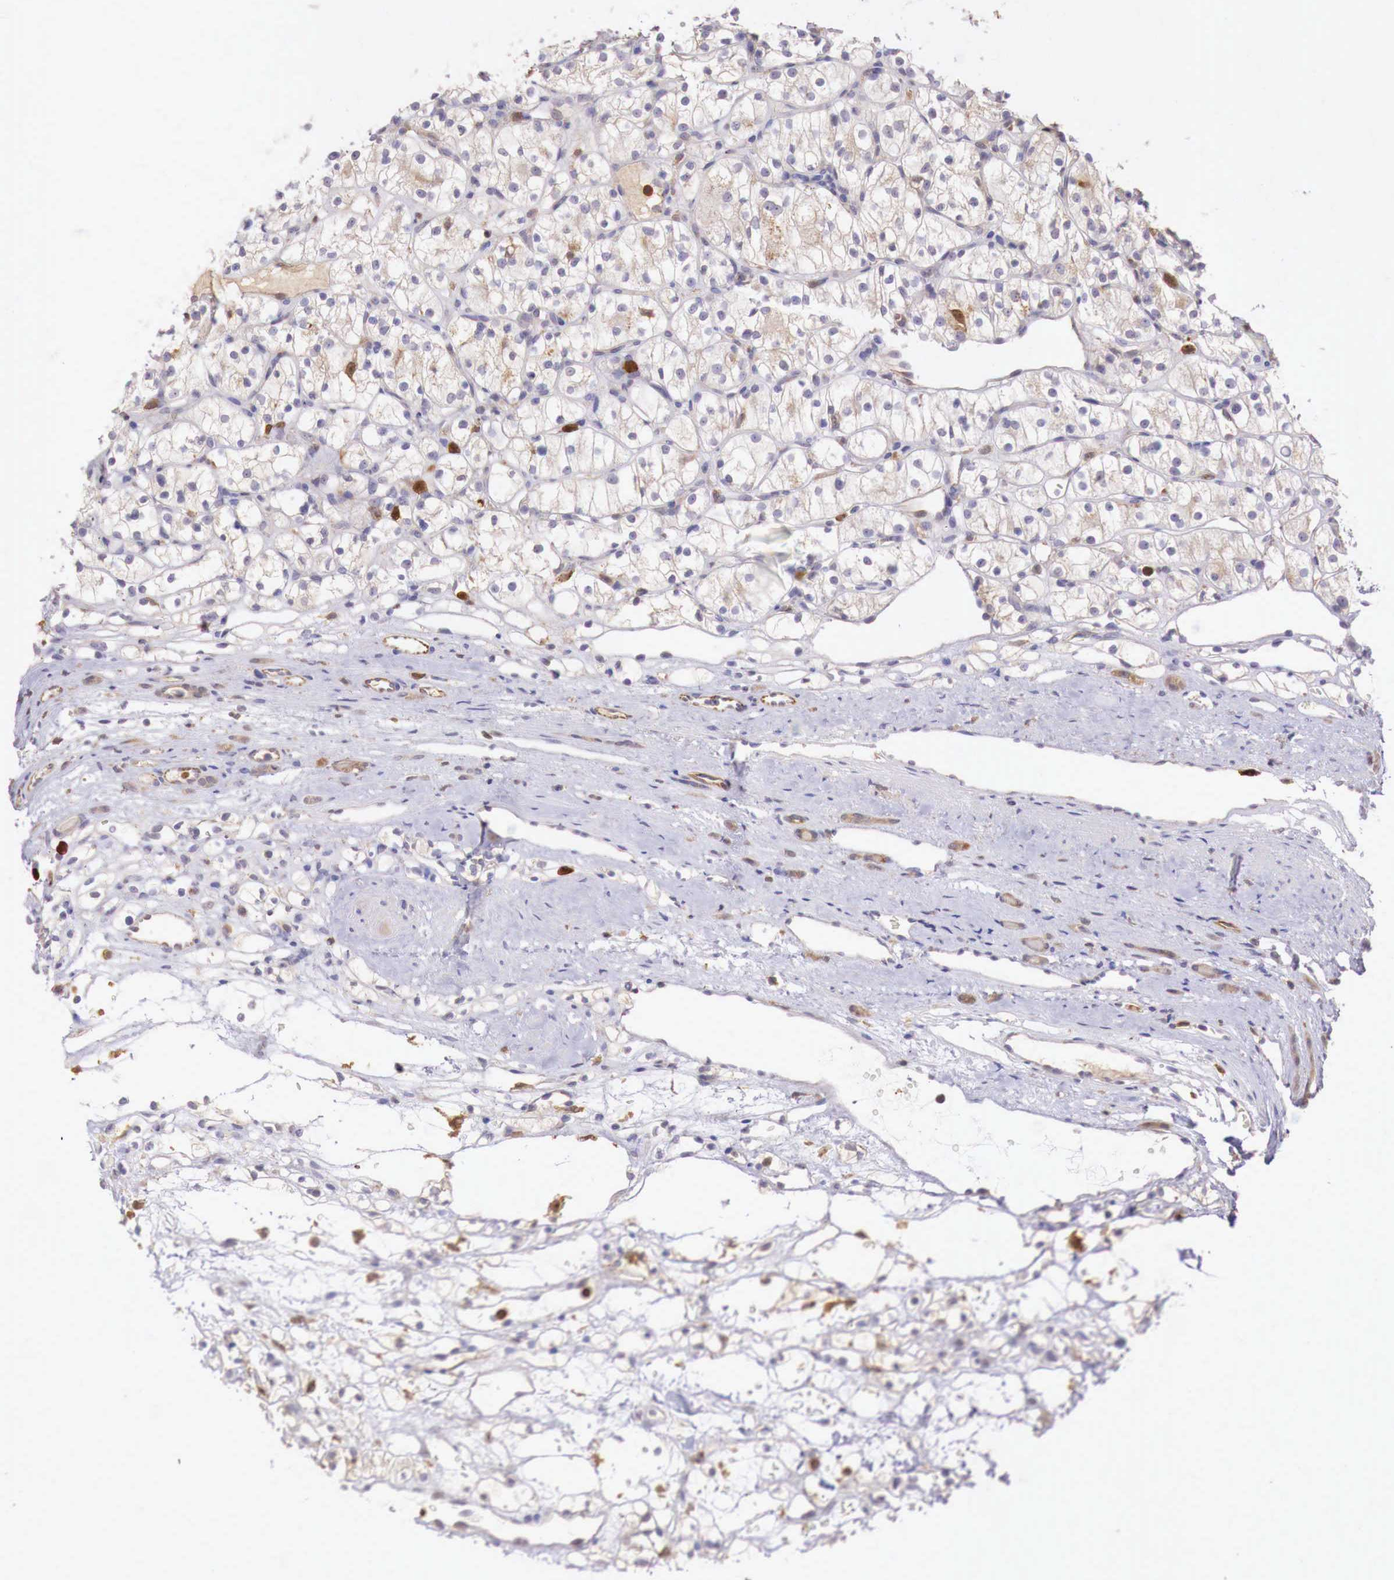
{"staining": {"intensity": "weak", "quantity": "25%-75%", "location": "cytoplasmic/membranous"}, "tissue": "renal cancer", "cell_type": "Tumor cells", "image_type": "cancer", "snomed": [{"axis": "morphology", "description": "Adenocarcinoma, NOS"}, {"axis": "topography", "description": "Kidney"}], "caption": "Approximately 25%-75% of tumor cells in renal cancer (adenocarcinoma) demonstrate weak cytoplasmic/membranous protein positivity as visualized by brown immunohistochemical staining.", "gene": "GAB2", "patient": {"sex": "female", "age": 60}}